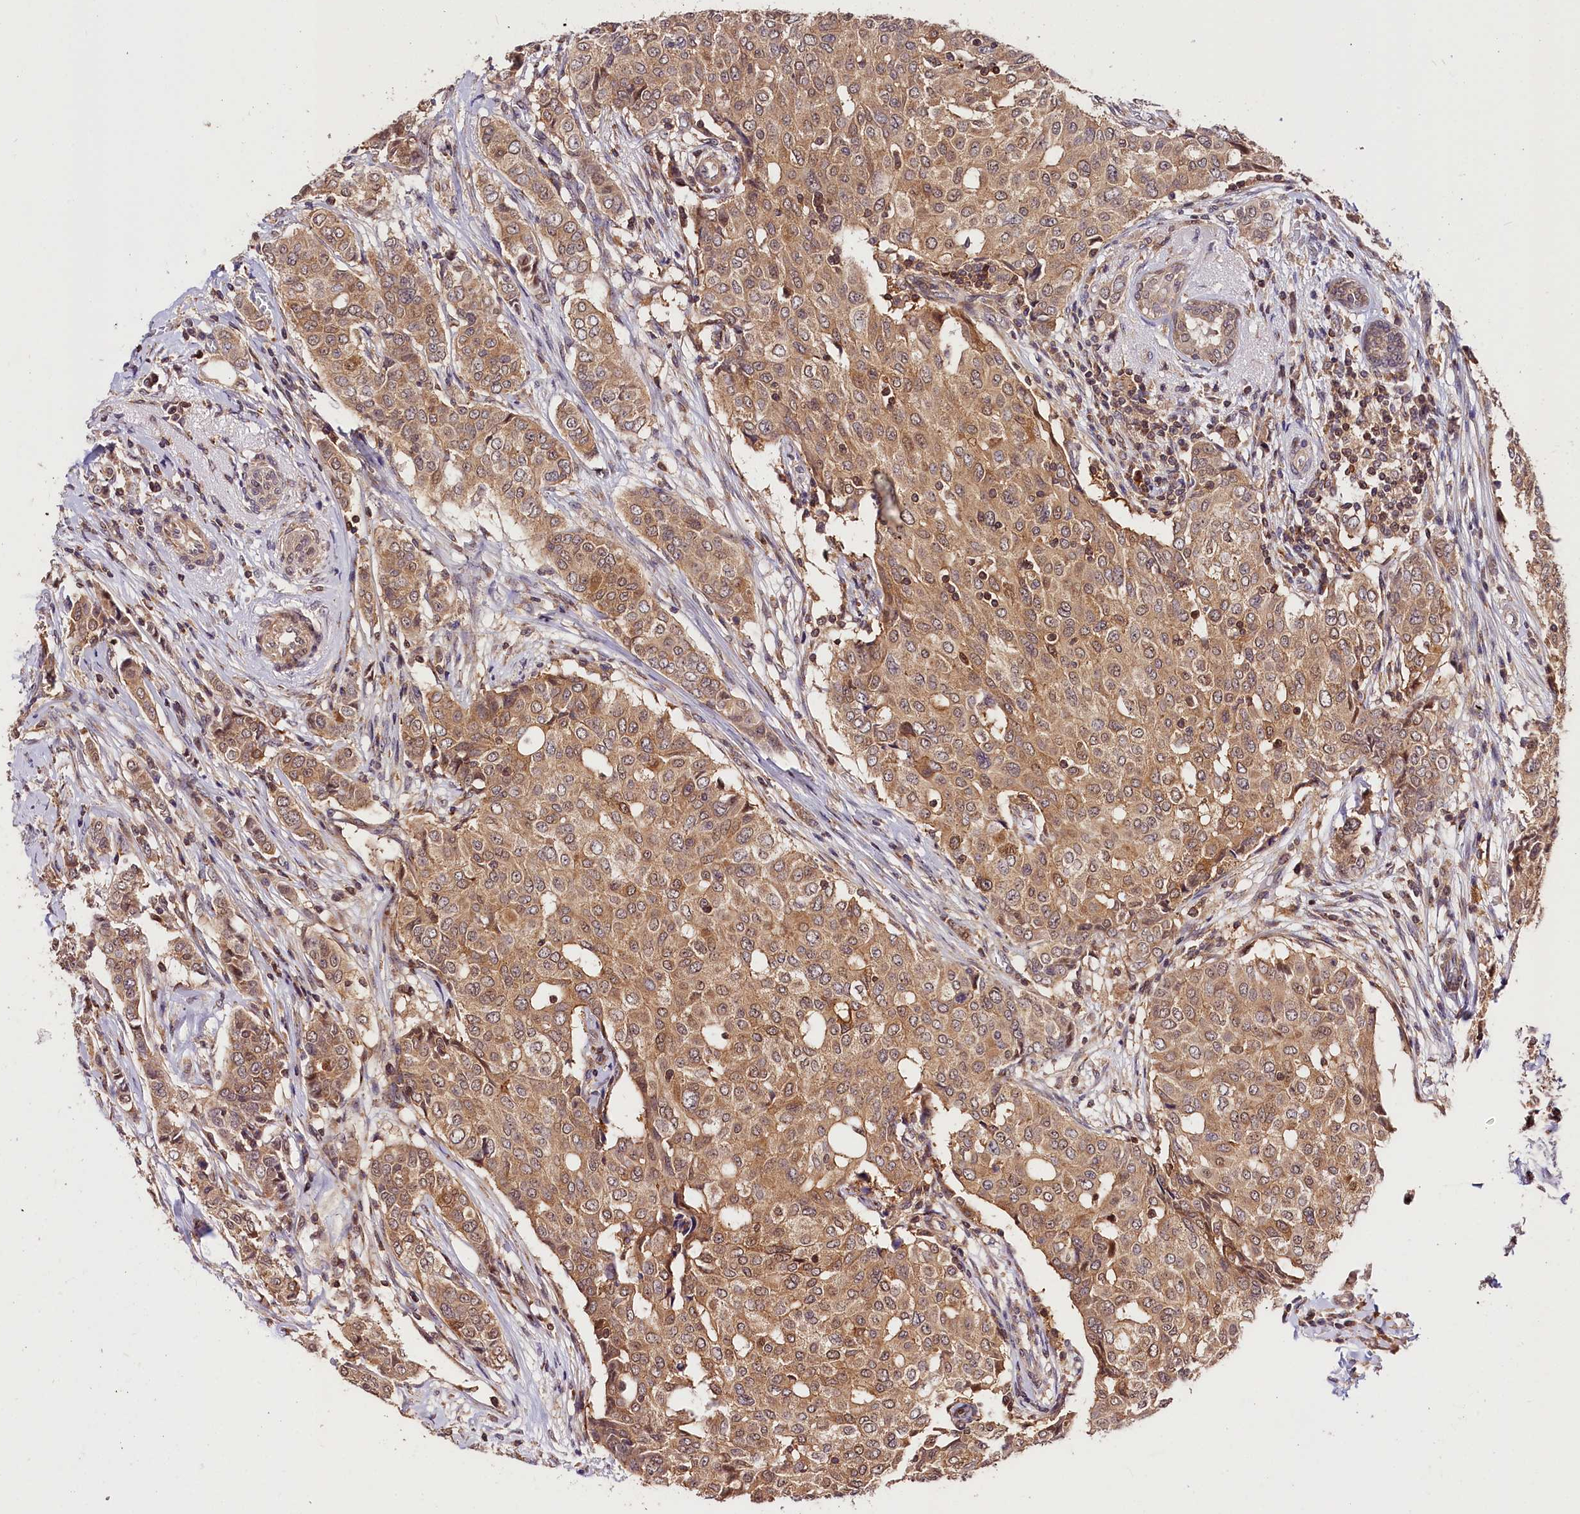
{"staining": {"intensity": "moderate", "quantity": ">75%", "location": "cytoplasmic/membranous"}, "tissue": "breast cancer", "cell_type": "Tumor cells", "image_type": "cancer", "snomed": [{"axis": "morphology", "description": "Lobular carcinoma"}, {"axis": "topography", "description": "Breast"}], "caption": "Protein expression analysis of human breast lobular carcinoma reveals moderate cytoplasmic/membranous positivity in approximately >75% of tumor cells.", "gene": "CHORDC1", "patient": {"sex": "female", "age": 51}}